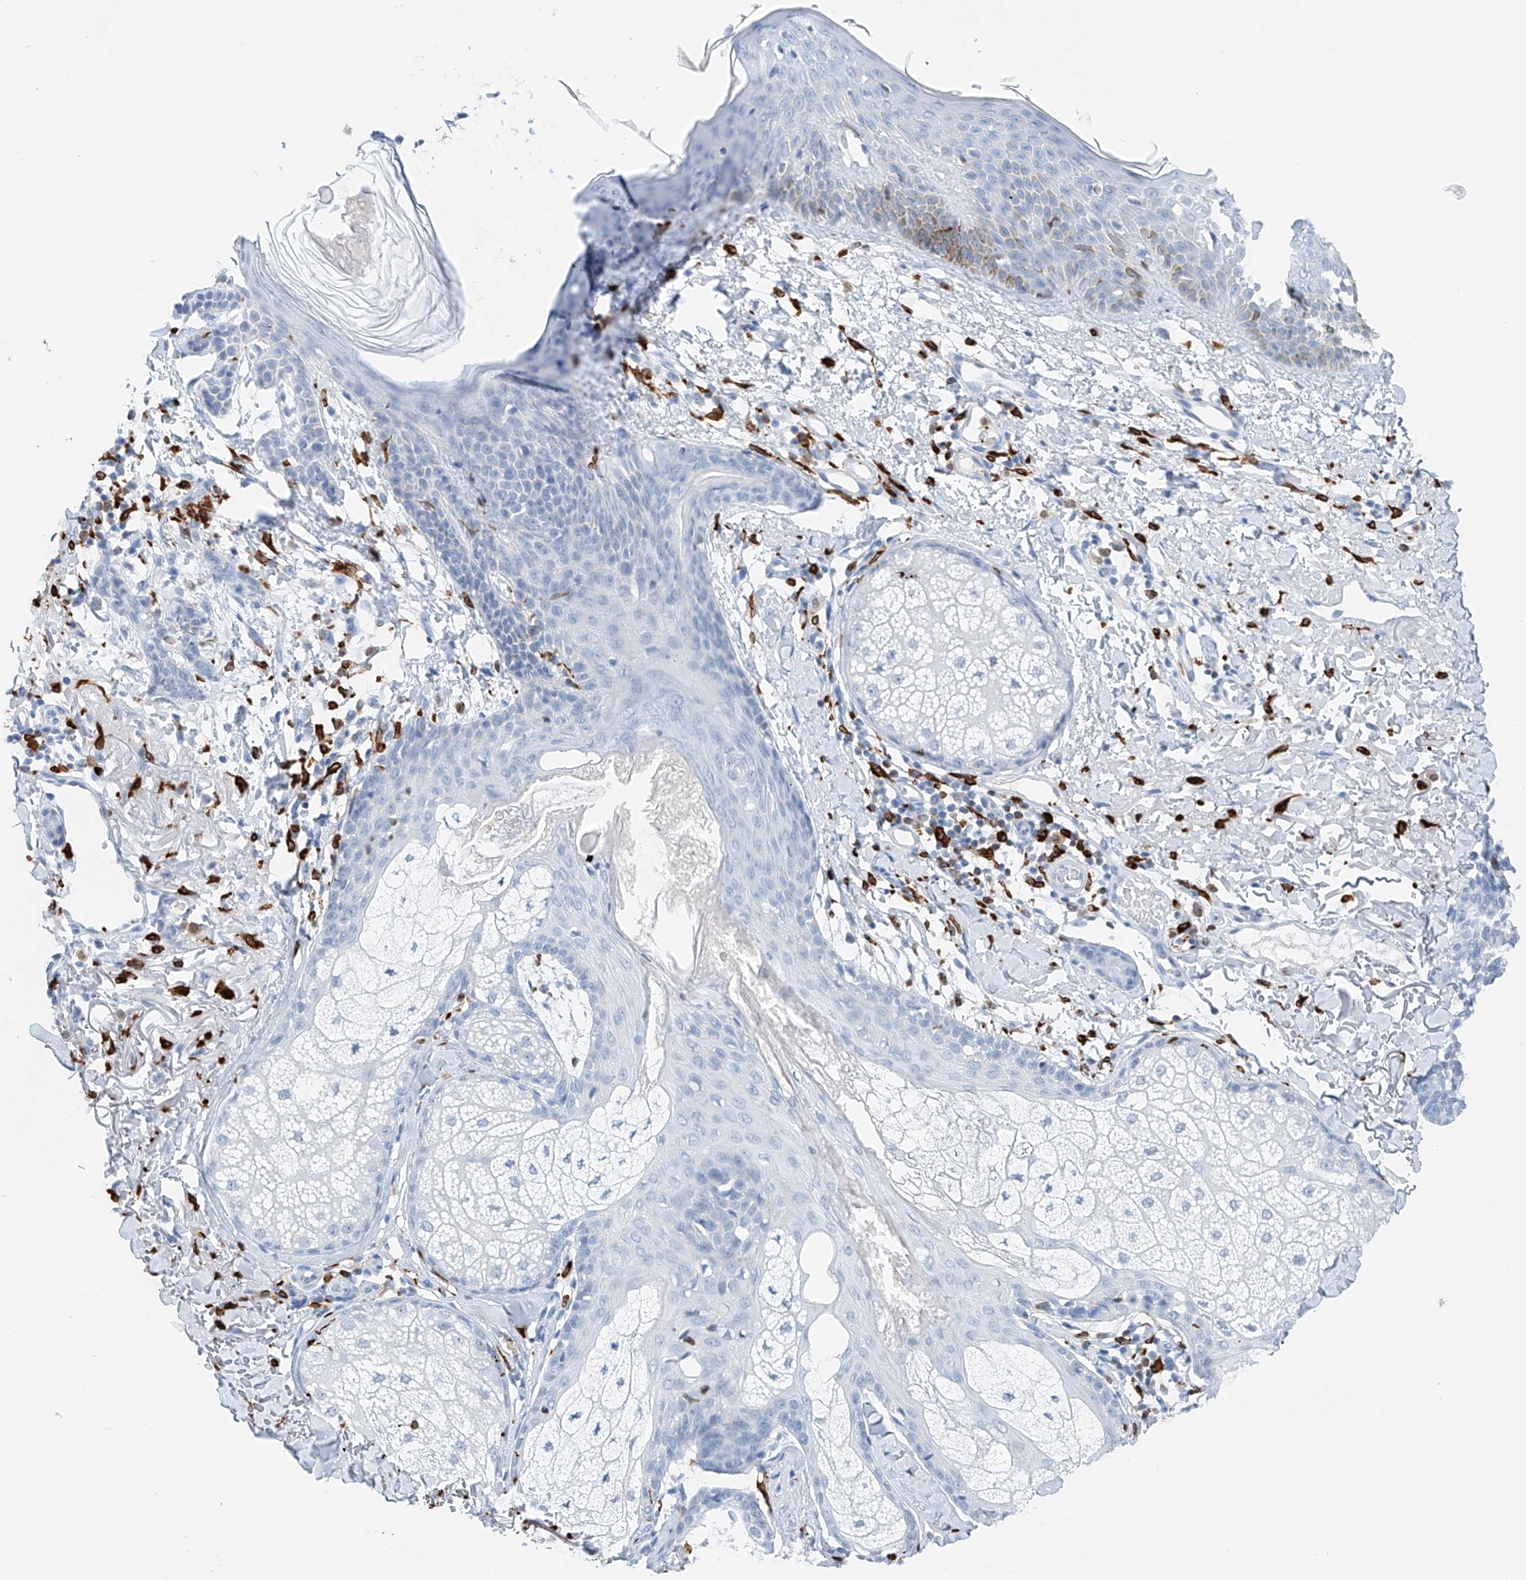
{"staining": {"intensity": "negative", "quantity": "none", "location": "none"}, "tissue": "skin cancer", "cell_type": "Tumor cells", "image_type": "cancer", "snomed": [{"axis": "morphology", "description": "Basal cell carcinoma"}, {"axis": "topography", "description": "Skin"}], "caption": "Immunohistochemical staining of human basal cell carcinoma (skin) reveals no significant positivity in tumor cells. (Stains: DAB immunohistochemistry (IHC) with hematoxylin counter stain, Microscopy: brightfield microscopy at high magnification).", "gene": "TBXAS1", "patient": {"sex": "male", "age": 85}}